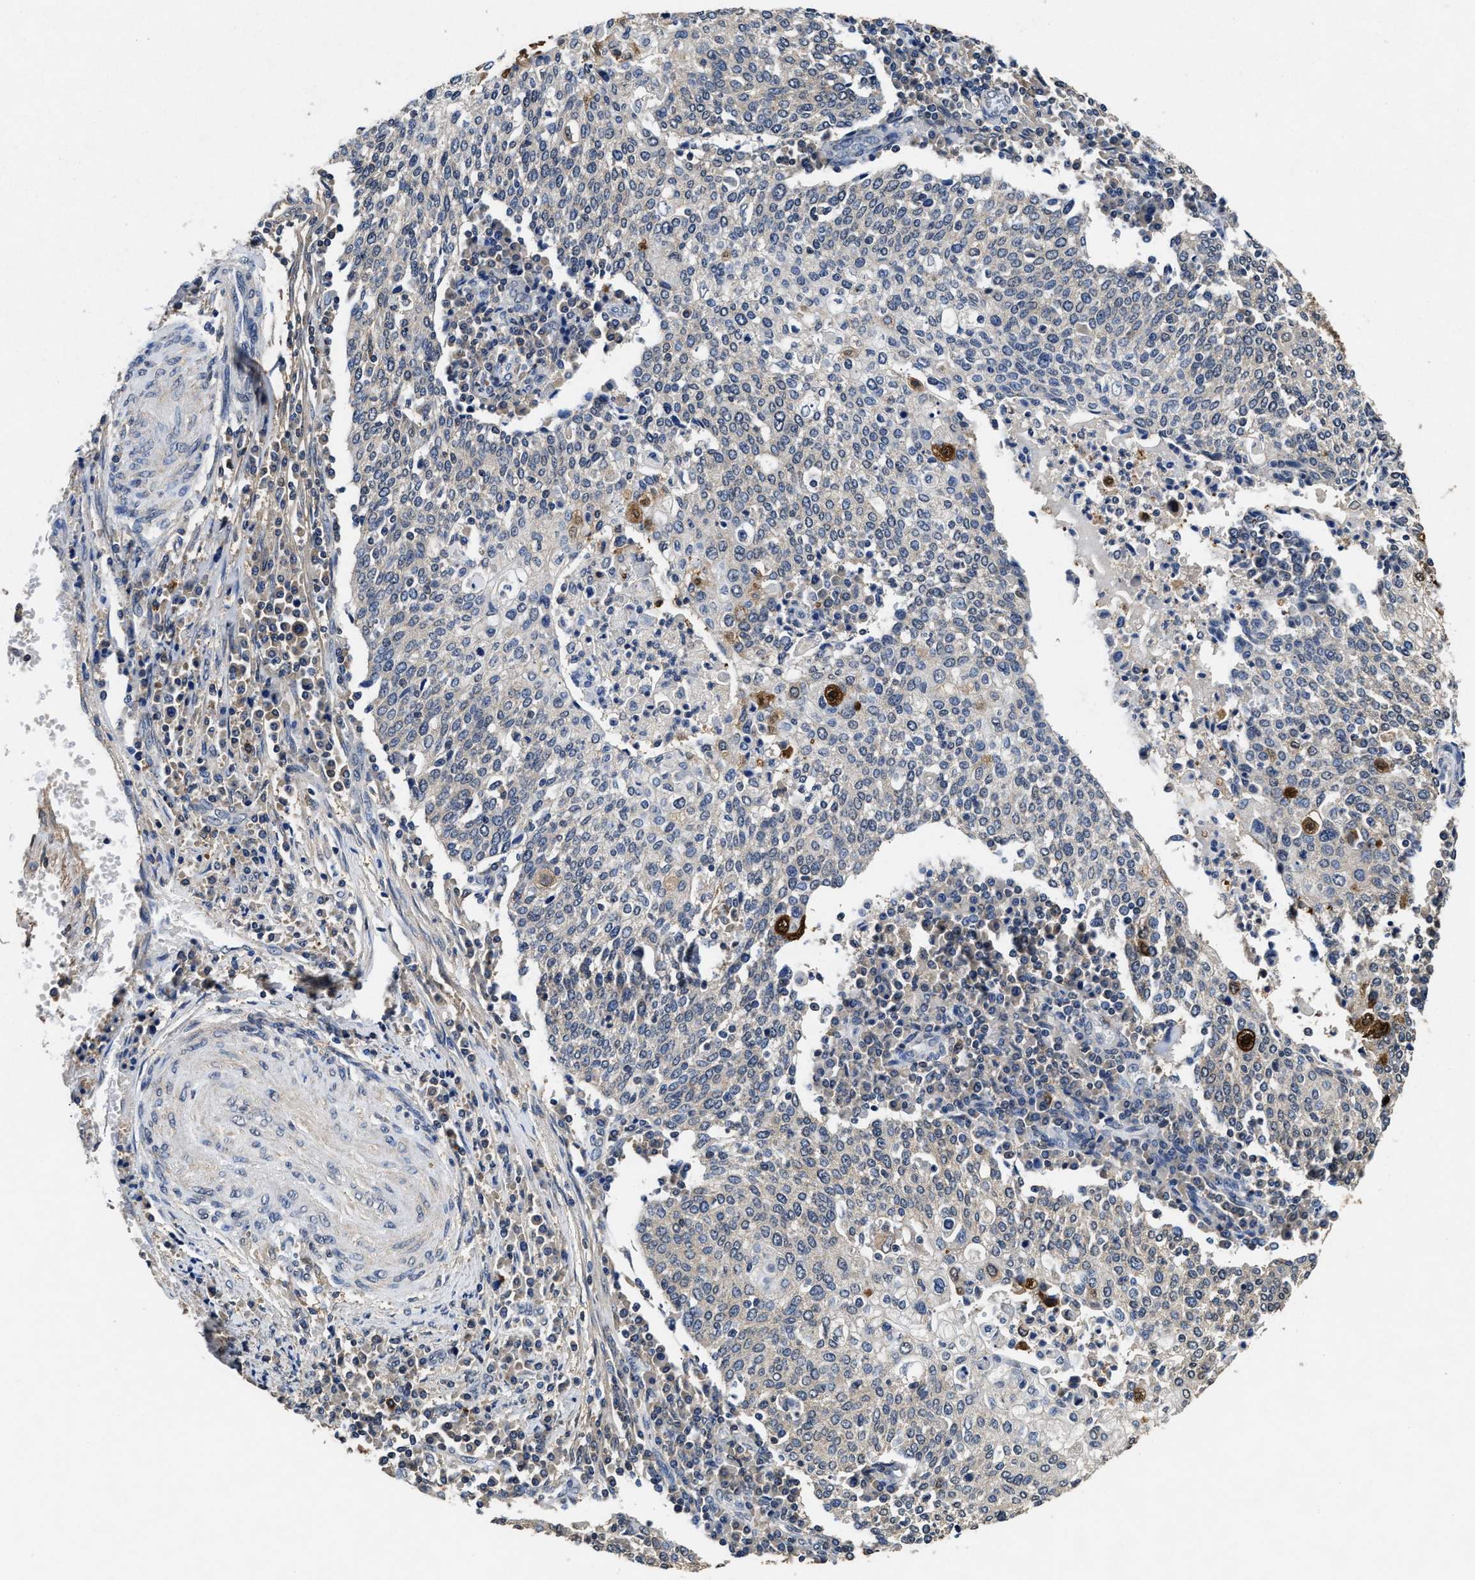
{"staining": {"intensity": "weak", "quantity": "<25%", "location": "cytoplasmic/membranous"}, "tissue": "cervical cancer", "cell_type": "Tumor cells", "image_type": "cancer", "snomed": [{"axis": "morphology", "description": "Squamous cell carcinoma, NOS"}, {"axis": "topography", "description": "Cervix"}], "caption": "An immunohistochemistry photomicrograph of squamous cell carcinoma (cervical) is shown. There is no staining in tumor cells of squamous cell carcinoma (cervical). (DAB immunohistochemistry, high magnification).", "gene": "ACAT2", "patient": {"sex": "female", "age": 40}}